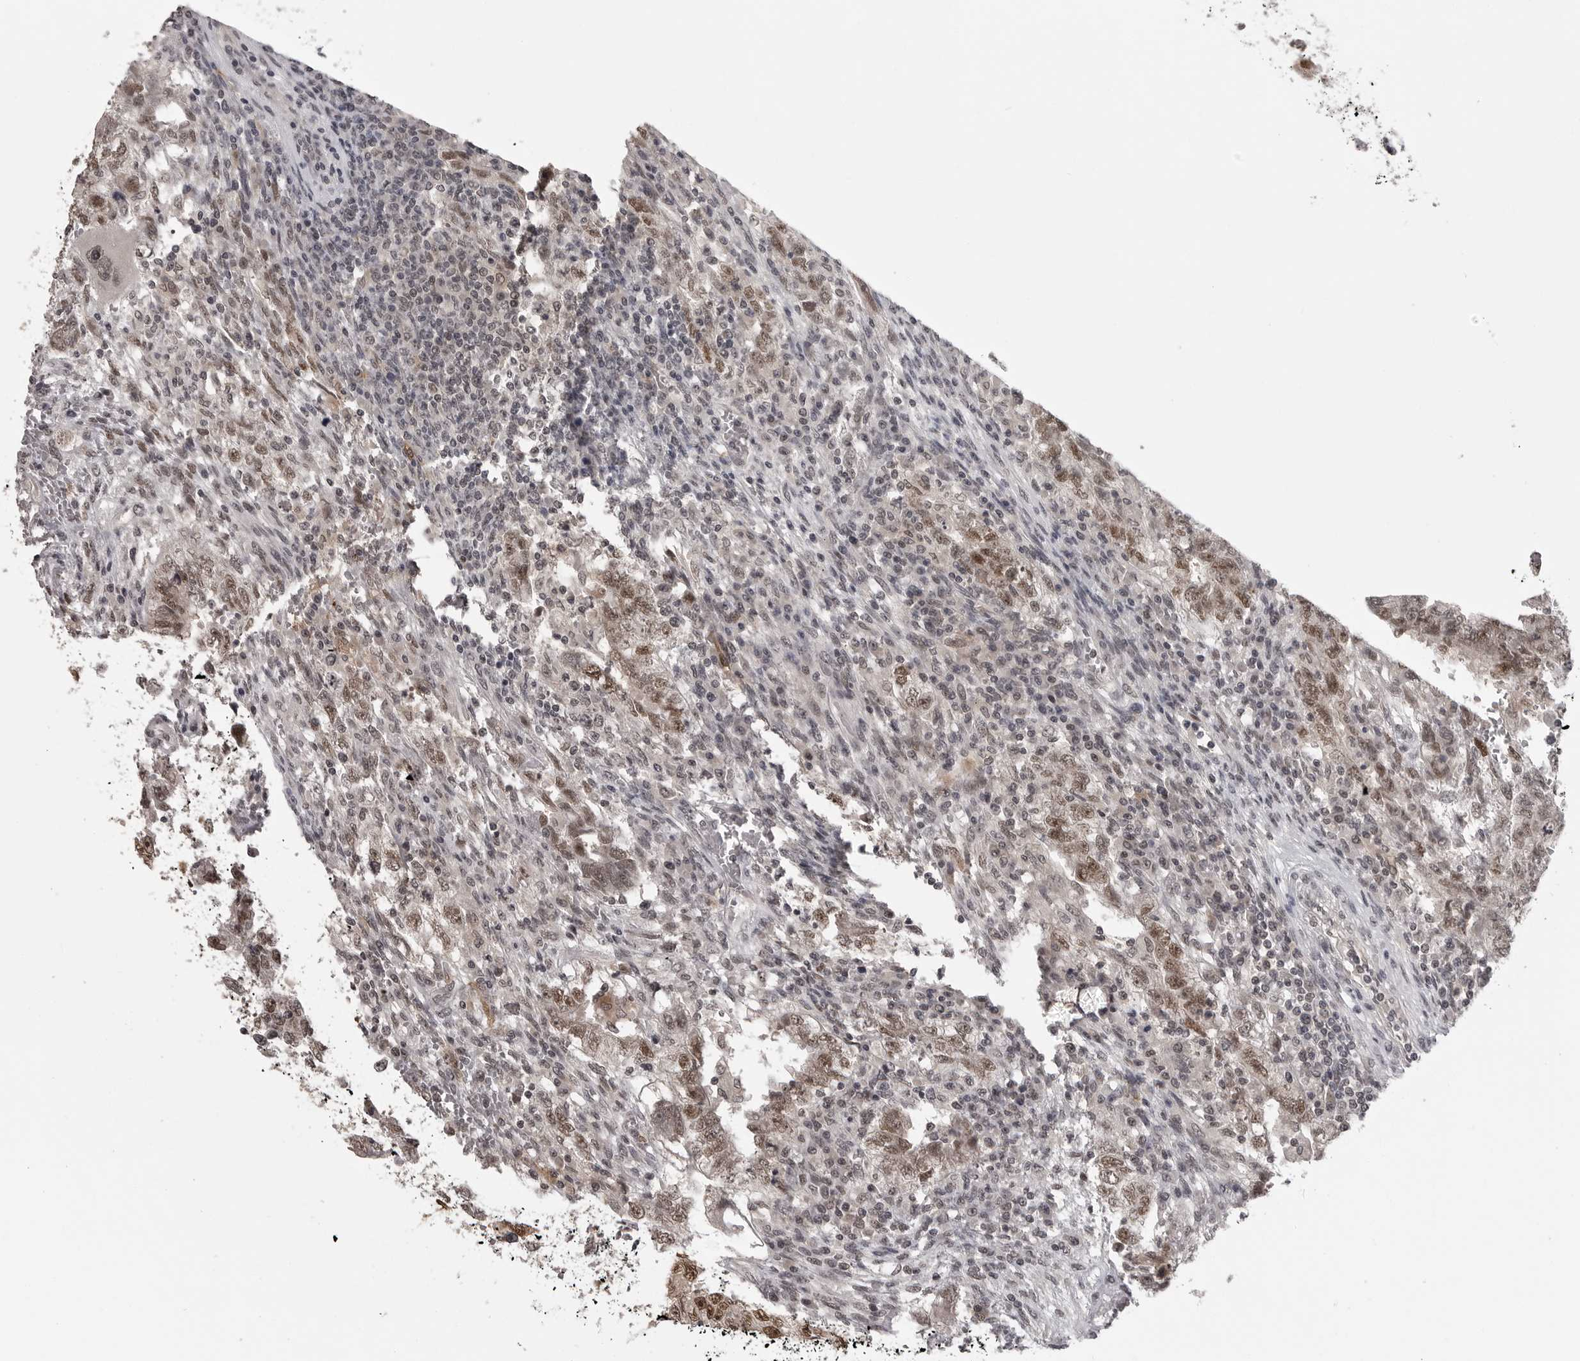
{"staining": {"intensity": "strong", "quantity": ">75%", "location": "cytoplasmic/membranous,nuclear"}, "tissue": "testis cancer", "cell_type": "Tumor cells", "image_type": "cancer", "snomed": [{"axis": "morphology", "description": "Carcinoma, Embryonal, NOS"}, {"axis": "topography", "description": "Testis"}], "caption": "Strong cytoplasmic/membranous and nuclear protein positivity is present in about >75% of tumor cells in testis cancer (embryonal carcinoma).", "gene": "PEG3", "patient": {"sex": "male", "age": 36}}